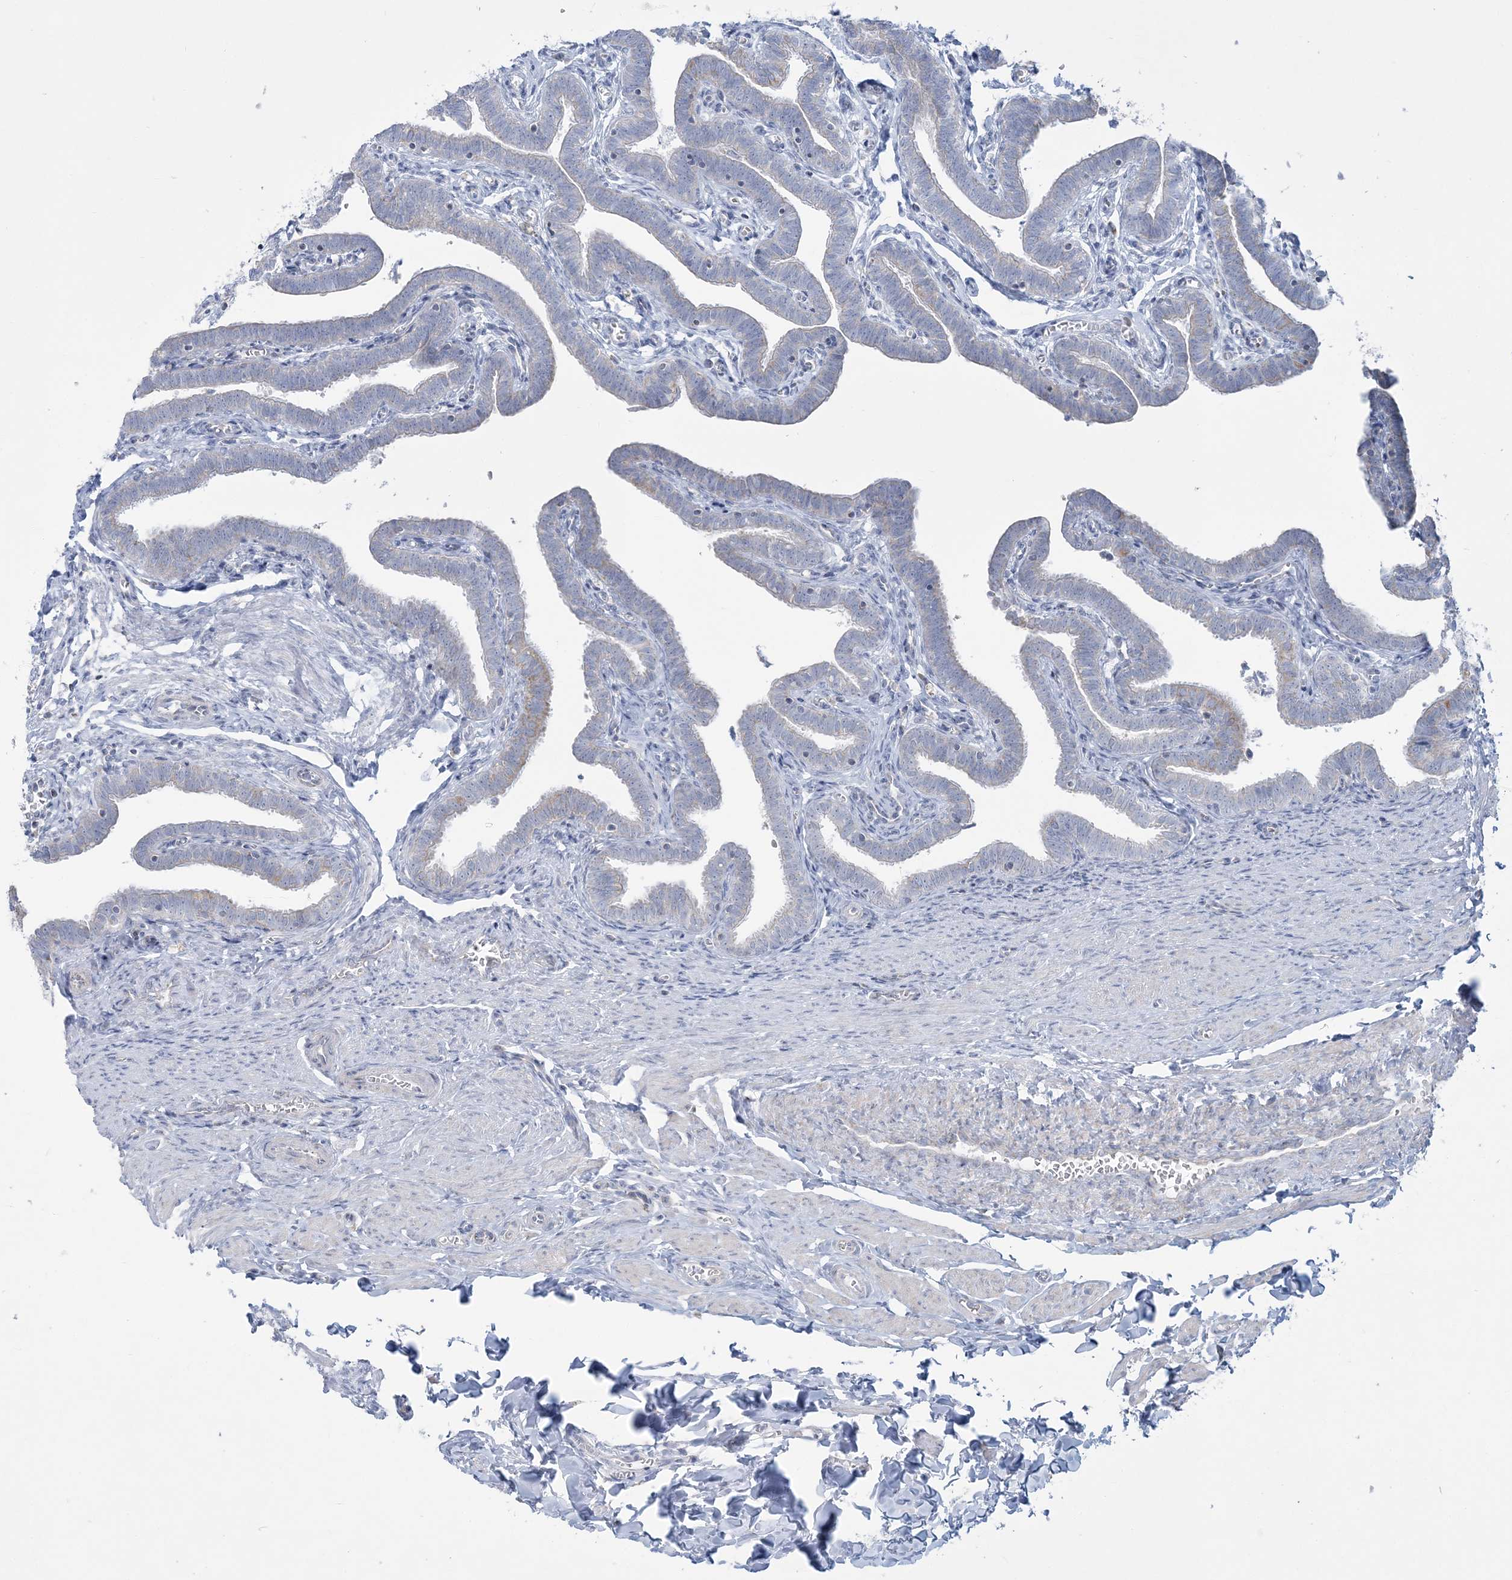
{"staining": {"intensity": "negative", "quantity": "none", "location": "none"}, "tissue": "fallopian tube", "cell_type": "Glandular cells", "image_type": "normal", "snomed": [{"axis": "morphology", "description": "Normal tissue, NOS"}, {"axis": "topography", "description": "Fallopian tube"}], "caption": "Glandular cells are negative for brown protein staining in normal fallopian tube. The staining is performed using DAB brown chromogen with nuclei counter-stained in using hematoxylin.", "gene": "TBC1D7", "patient": {"sex": "female", "age": 36}}